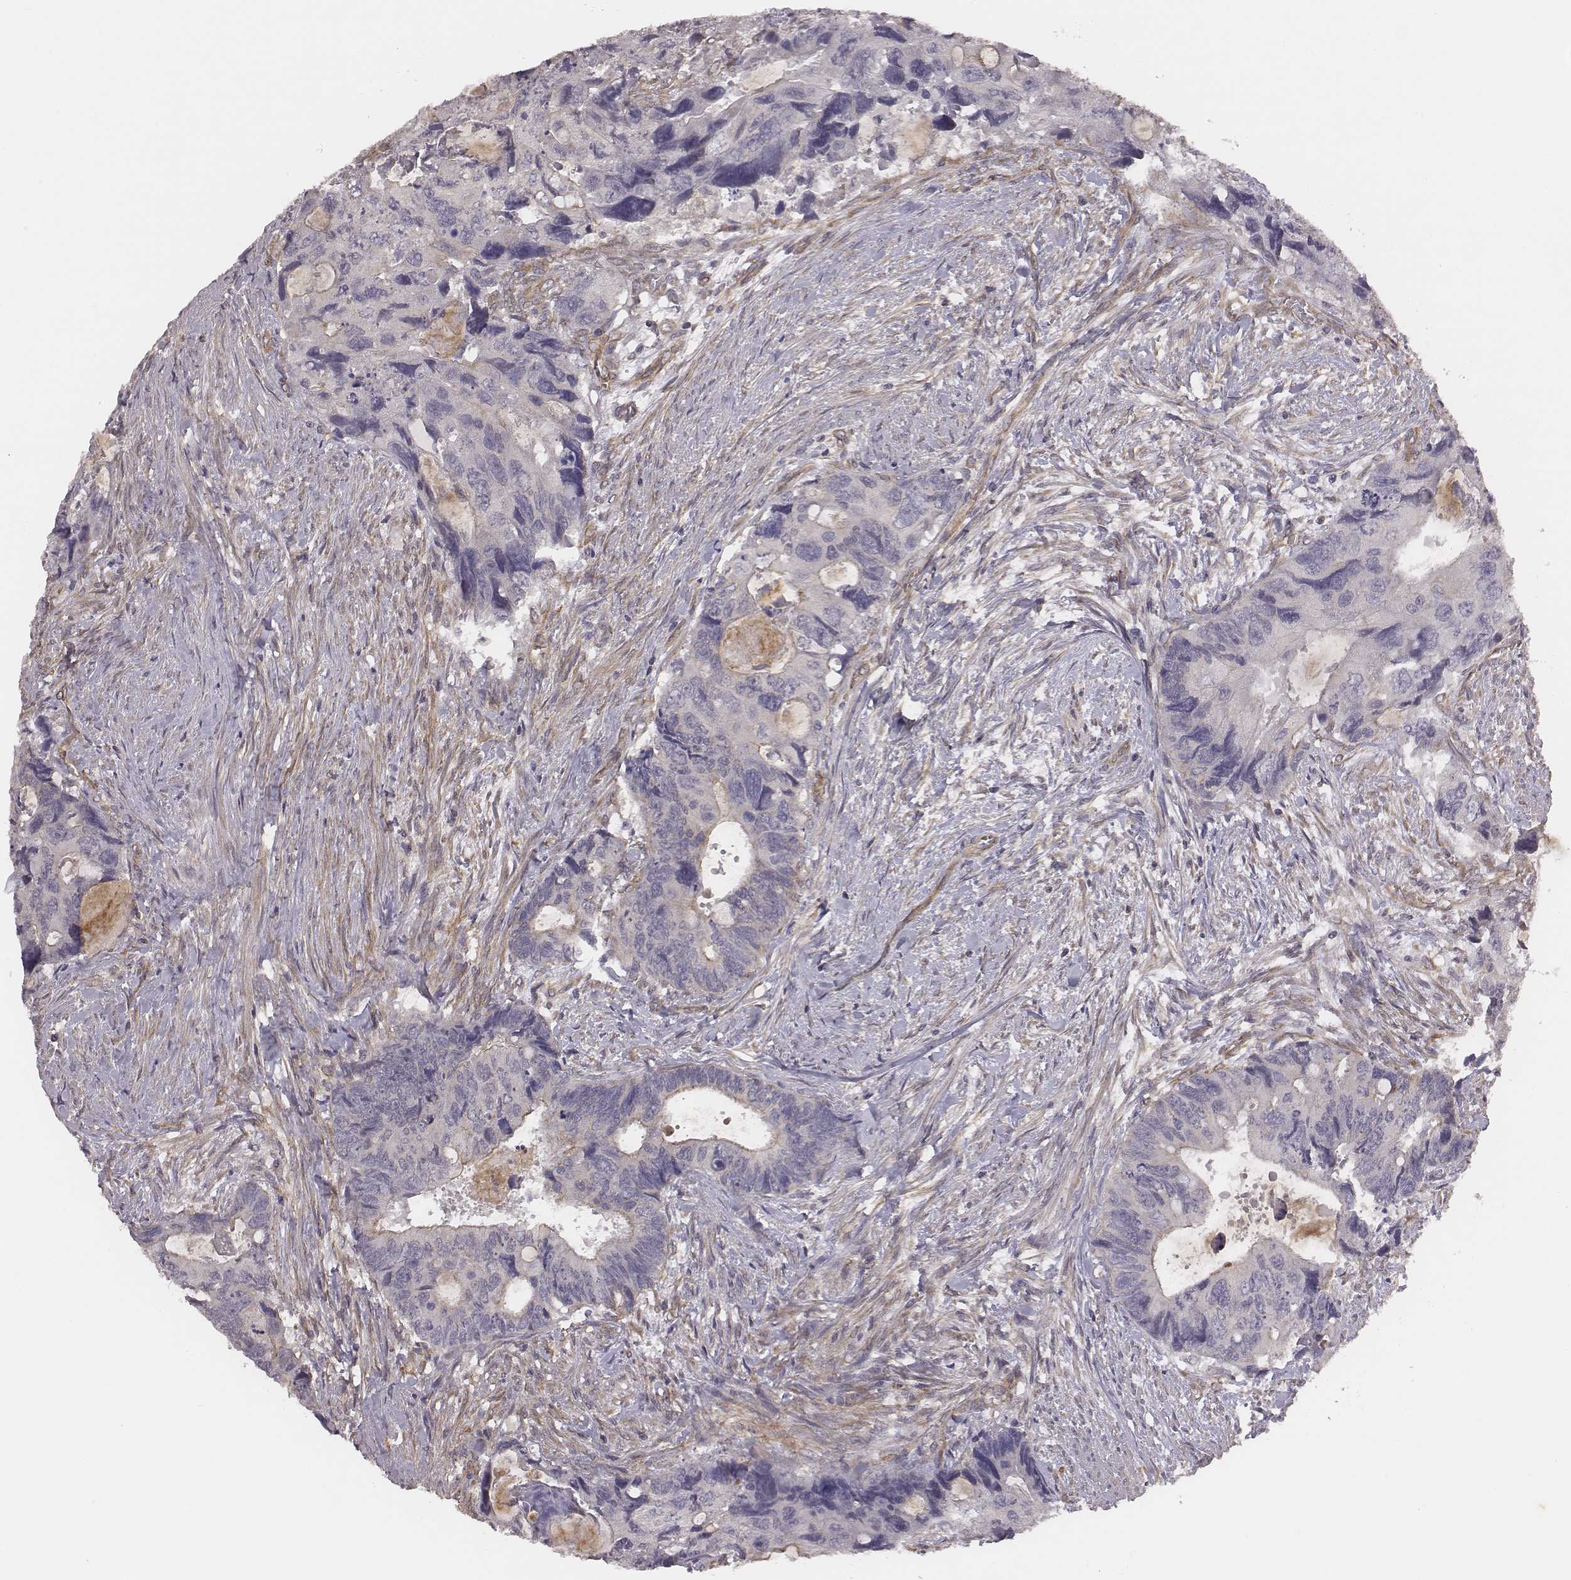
{"staining": {"intensity": "negative", "quantity": "none", "location": "none"}, "tissue": "colorectal cancer", "cell_type": "Tumor cells", "image_type": "cancer", "snomed": [{"axis": "morphology", "description": "Adenocarcinoma, NOS"}, {"axis": "topography", "description": "Rectum"}], "caption": "Protein analysis of colorectal cancer displays no significant staining in tumor cells.", "gene": "SCARF1", "patient": {"sex": "male", "age": 62}}